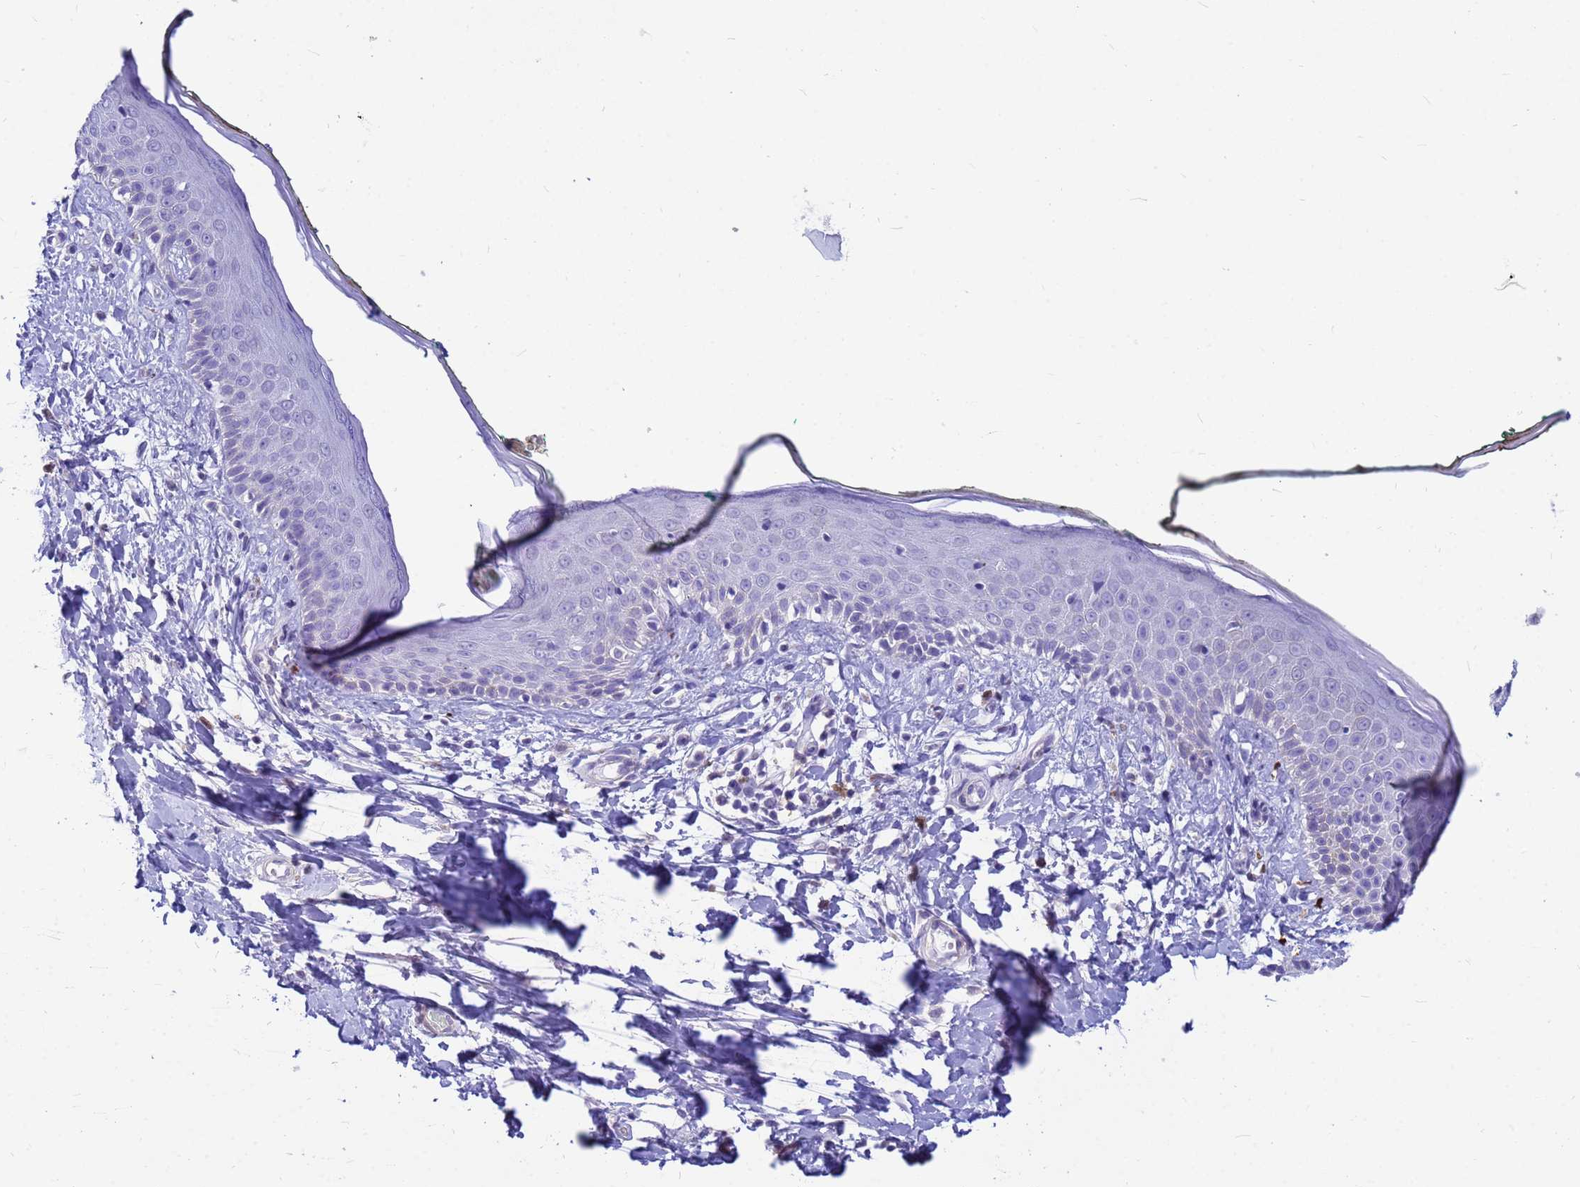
{"staining": {"intensity": "moderate", "quantity": "25%-75%", "location": "cytoplasmic/membranous"}, "tissue": "skin", "cell_type": "Fibroblasts", "image_type": "normal", "snomed": [{"axis": "morphology", "description": "Normal tissue, NOS"}, {"axis": "morphology", "description": "Malignant melanoma, NOS"}, {"axis": "topography", "description": "Skin"}], "caption": "Immunohistochemistry staining of benign skin, which reveals medium levels of moderate cytoplasmic/membranous staining in about 25%-75% of fibroblasts indicating moderate cytoplasmic/membranous protein expression. The staining was performed using DAB (brown) for protein detection and nuclei were counterstained in hematoxylin (blue).", "gene": "ORM1", "patient": {"sex": "male", "age": 62}}